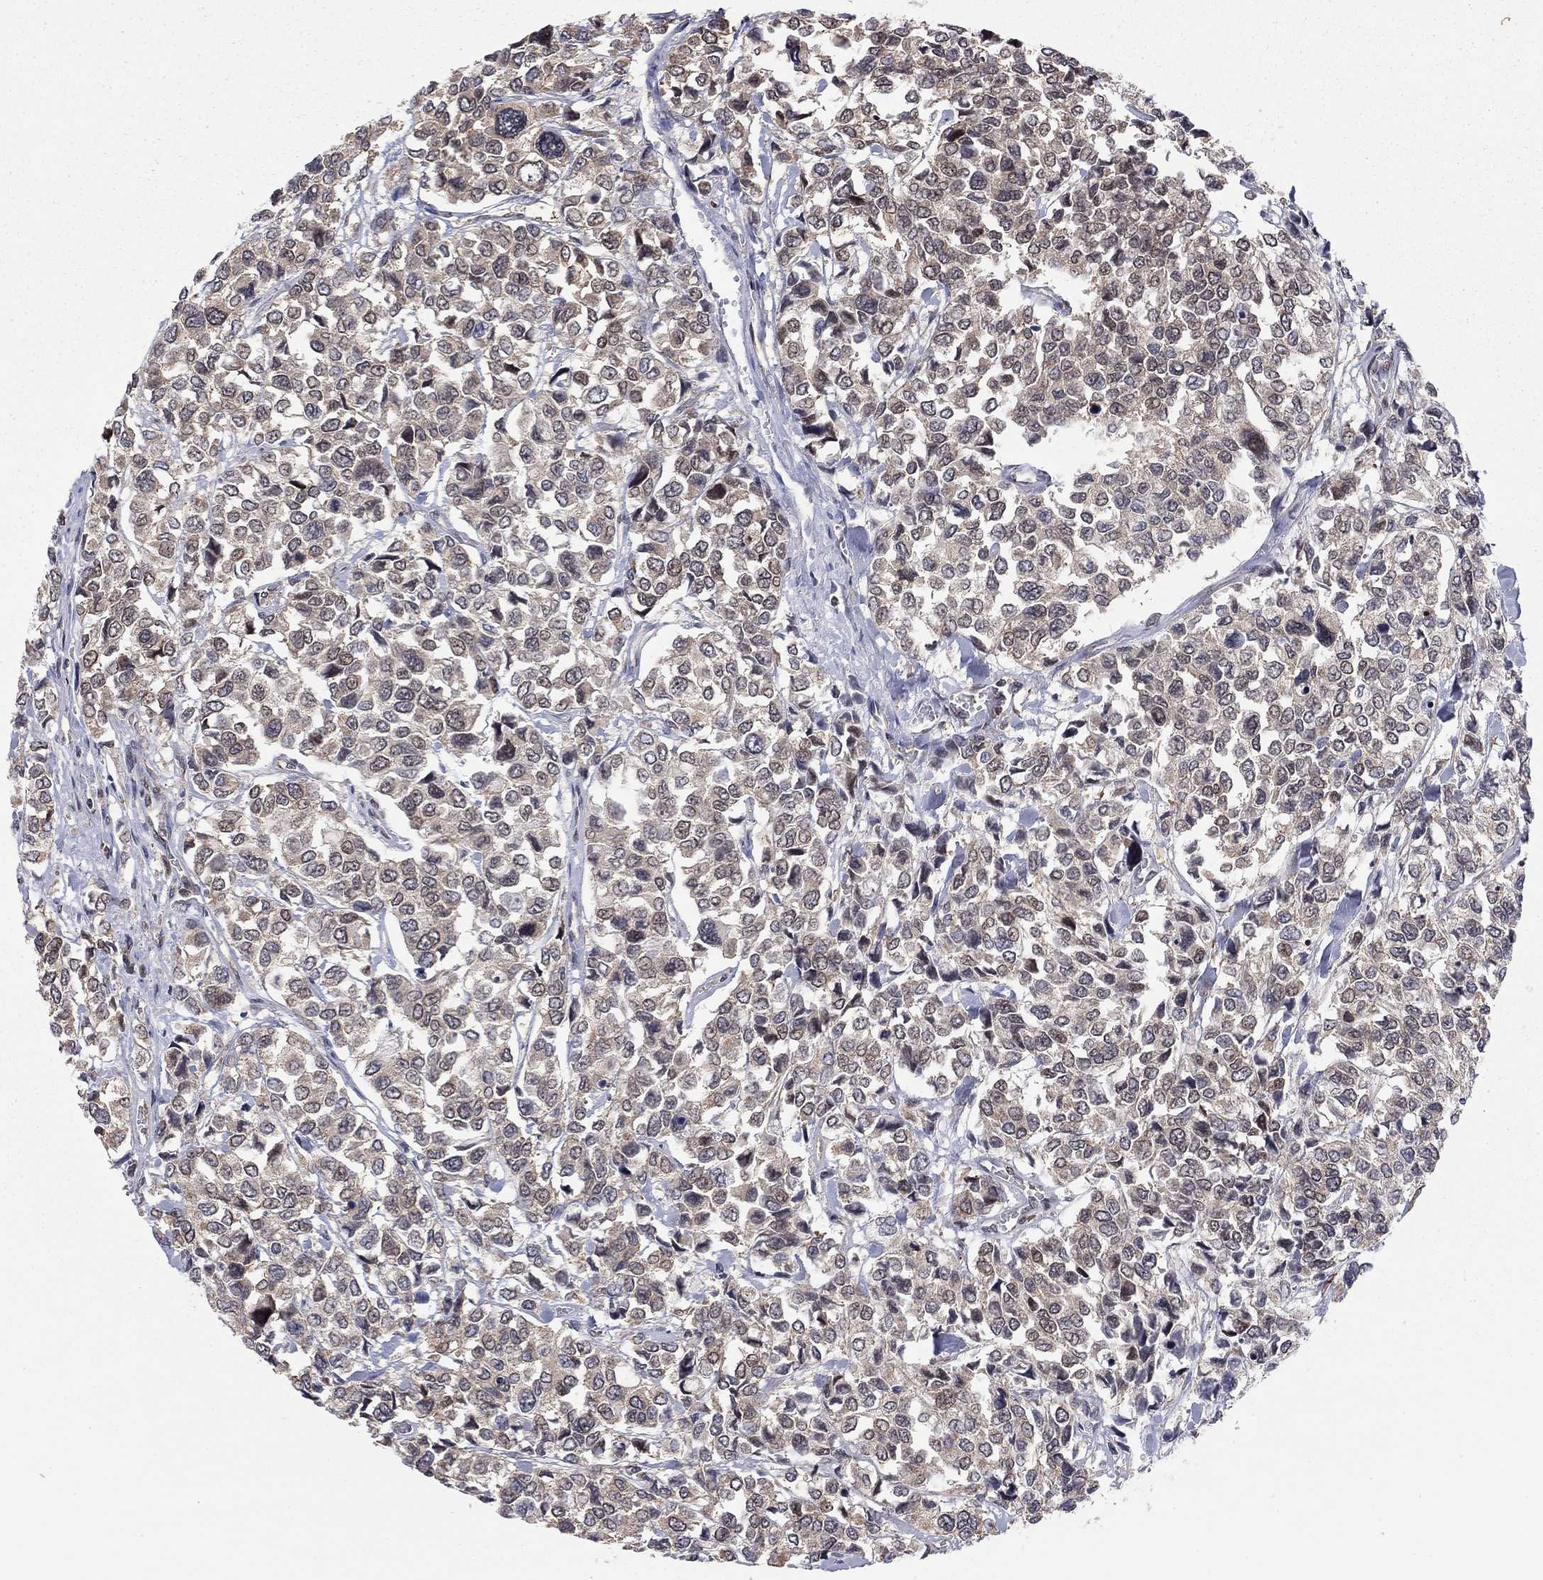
{"staining": {"intensity": "strong", "quantity": "<25%", "location": "cytoplasmic/membranous,nuclear"}, "tissue": "urothelial cancer", "cell_type": "Tumor cells", "image_type": "cancer", "snomed": [{"axis": "morphology", "description": "Urothelial carcinoma, High grade"}, {"axis": "topography", "description": "Urinary bladder"}], "caption": "Urothelial carcinoma (high-grade) stained with a protein marker displays strong staining in tumor cells.", "gene": "TDP1", "patient": {"sex": "male", "age": 77}}